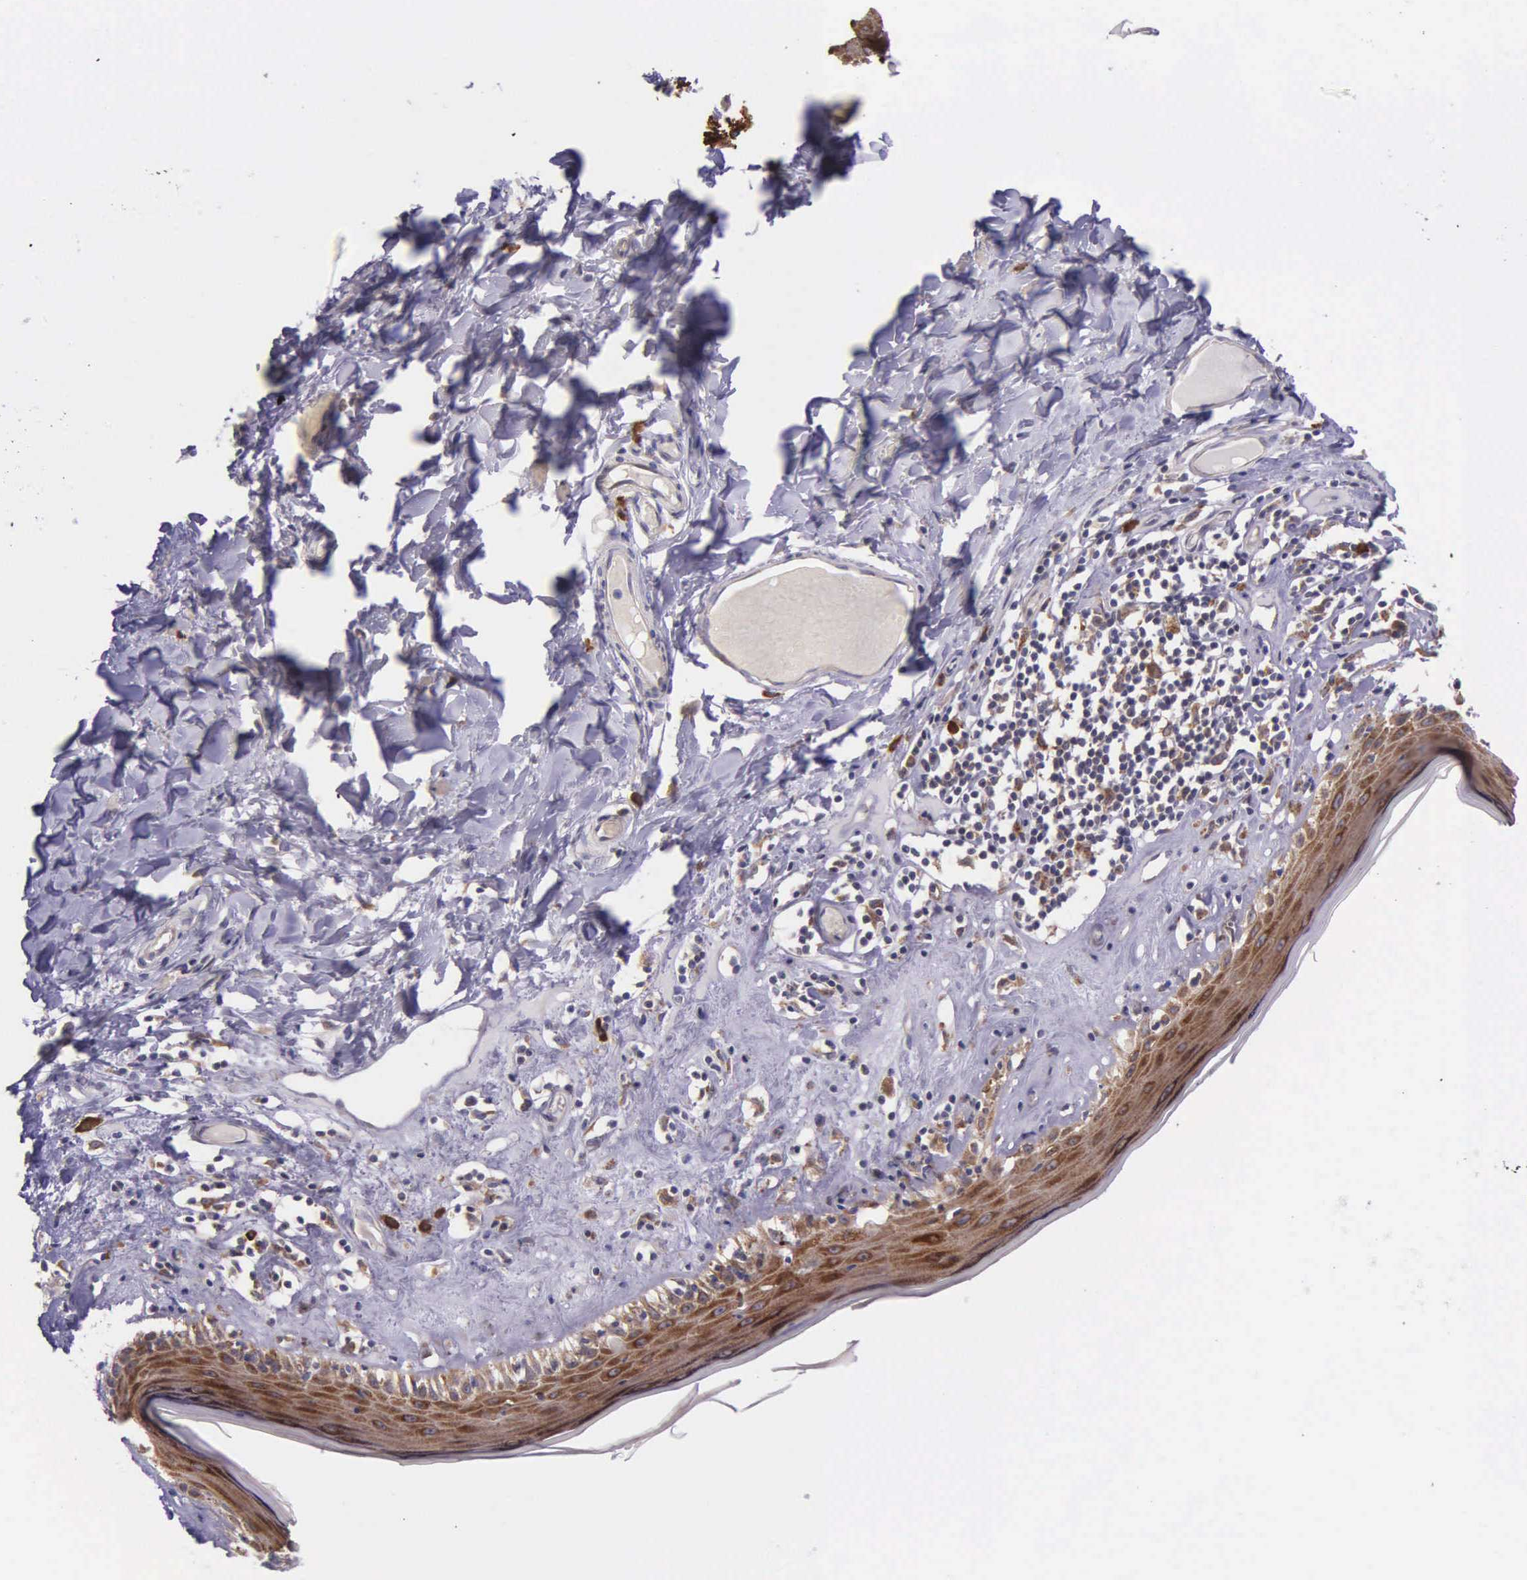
{"staining": {"intensity": "strong", "quantity": ">75%", "location": "cytoplasmic/membranous"}, "tissue": "skin", "cell_type": "Epidermal cells", "image_type": "normal", "snomed": [{"axis": "morphology", "description": "Normal tissue, NOS"}, {"axis": "topography", "description": "Vascular tissue"}, {"axis": "topography", "description": "Vulva"}, {"axis": "topography", "description": "Peripheral nerve tissue"}], "caption": "Immunohistochemical staining of unremarkable skin shows >75% levels of strong cytoplasmic/membranous protein positivity in about >75% of epidermal cells.", "gene": "NSDHL", "patient": {"sex": "female", "age": 86}}